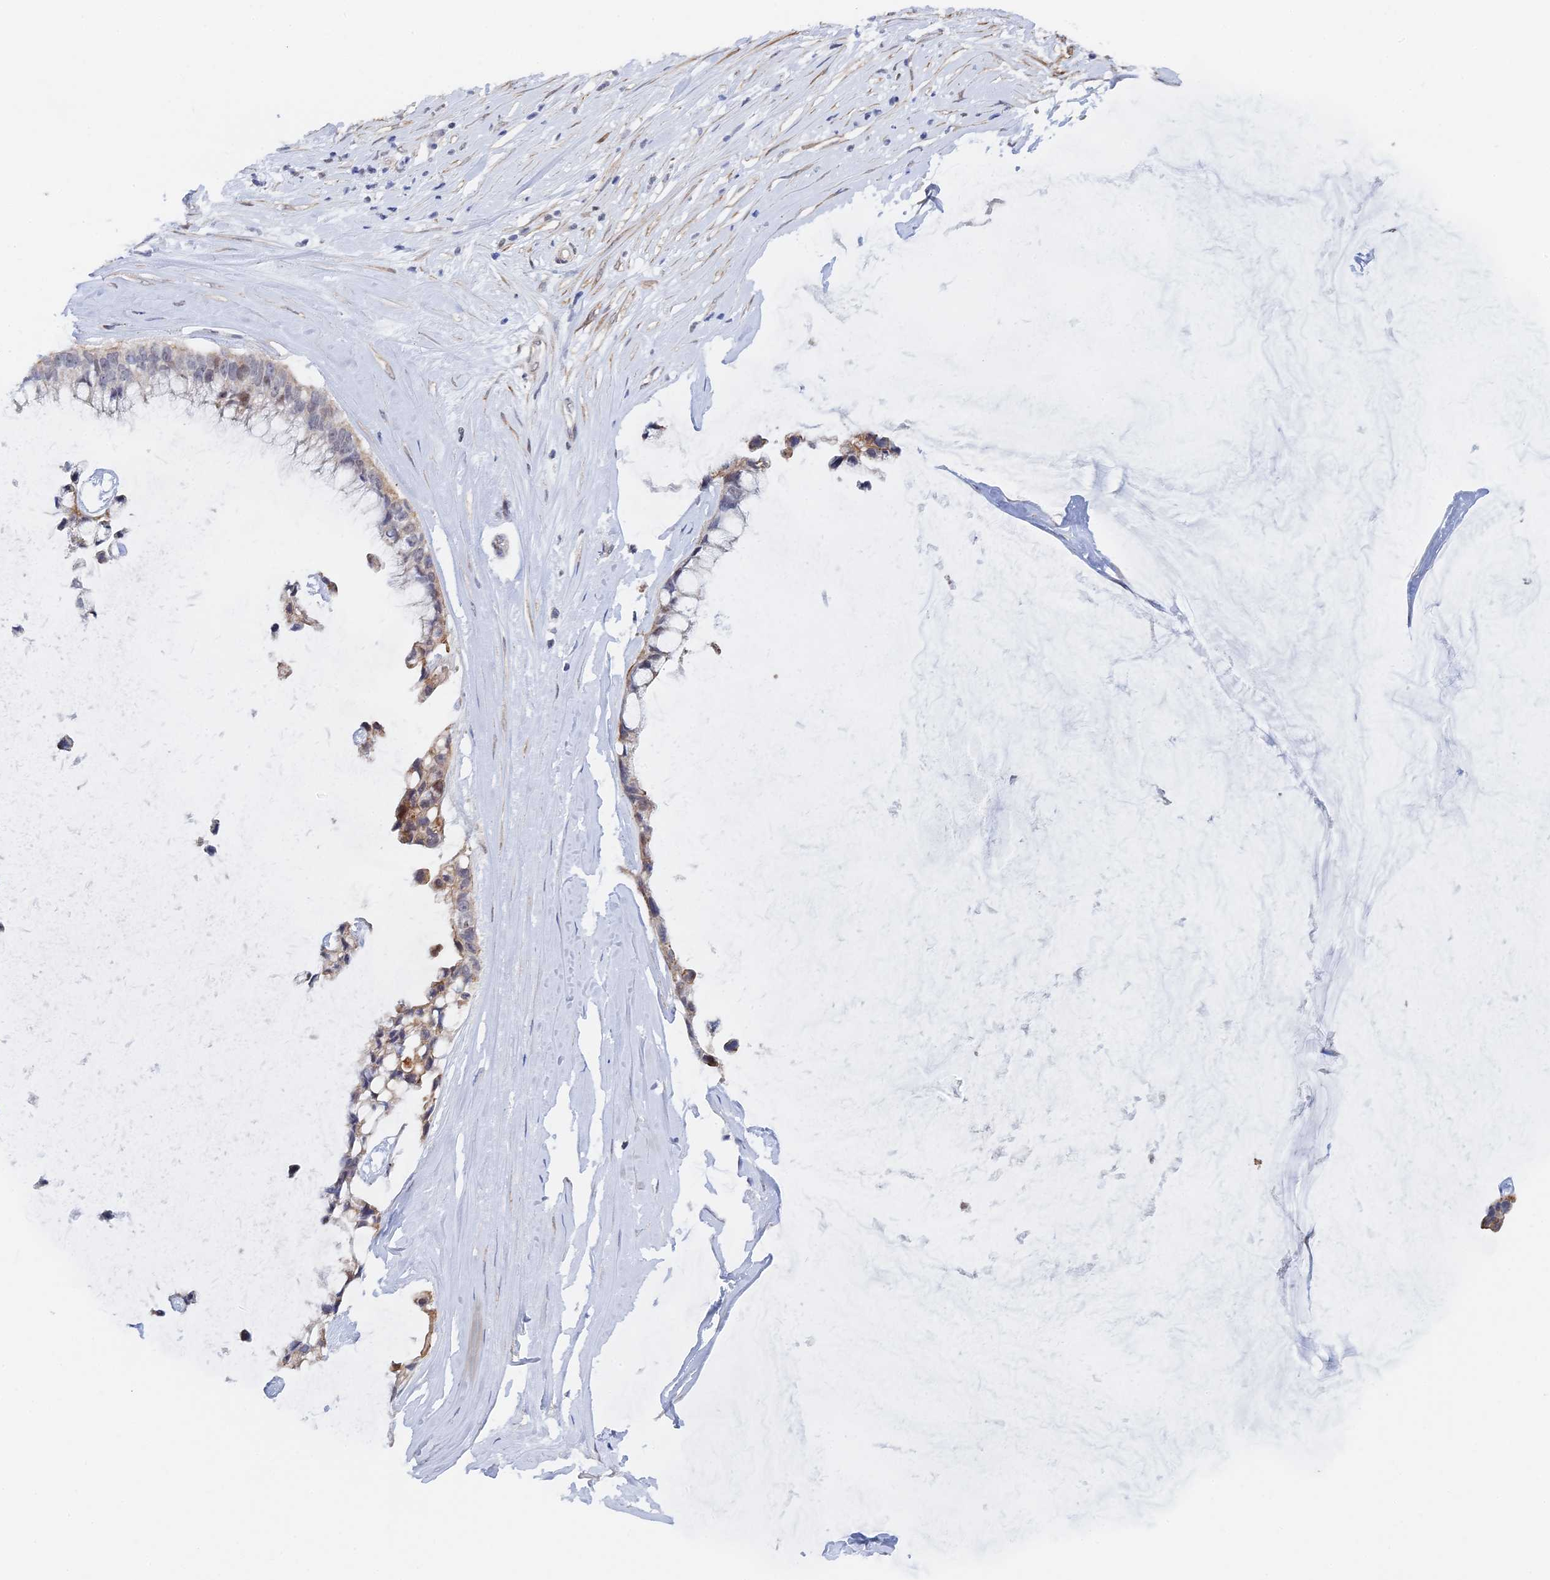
{"staining": {"intensity": "moderate", "quantity": "25%-75%", "location": "cytoplasmic/membranous,nuclear"}, "tissue": "ovarian cancer", "cell_type": "Tumor cells", "image_type": "cancer", "snomed": [{"axis": "morphology", "description": "Cystadenocarcinoma, mucinous, NOS"}, {"axis": "topography", "description": "Ovary"}], "caption": "Ovarian cancer stained for a protein displays moderate cytoplasmic/membranous and nuclear positivity in tumor cells.", "gene": "GMNC", "patient": {"sex": "female", "age": 39}}